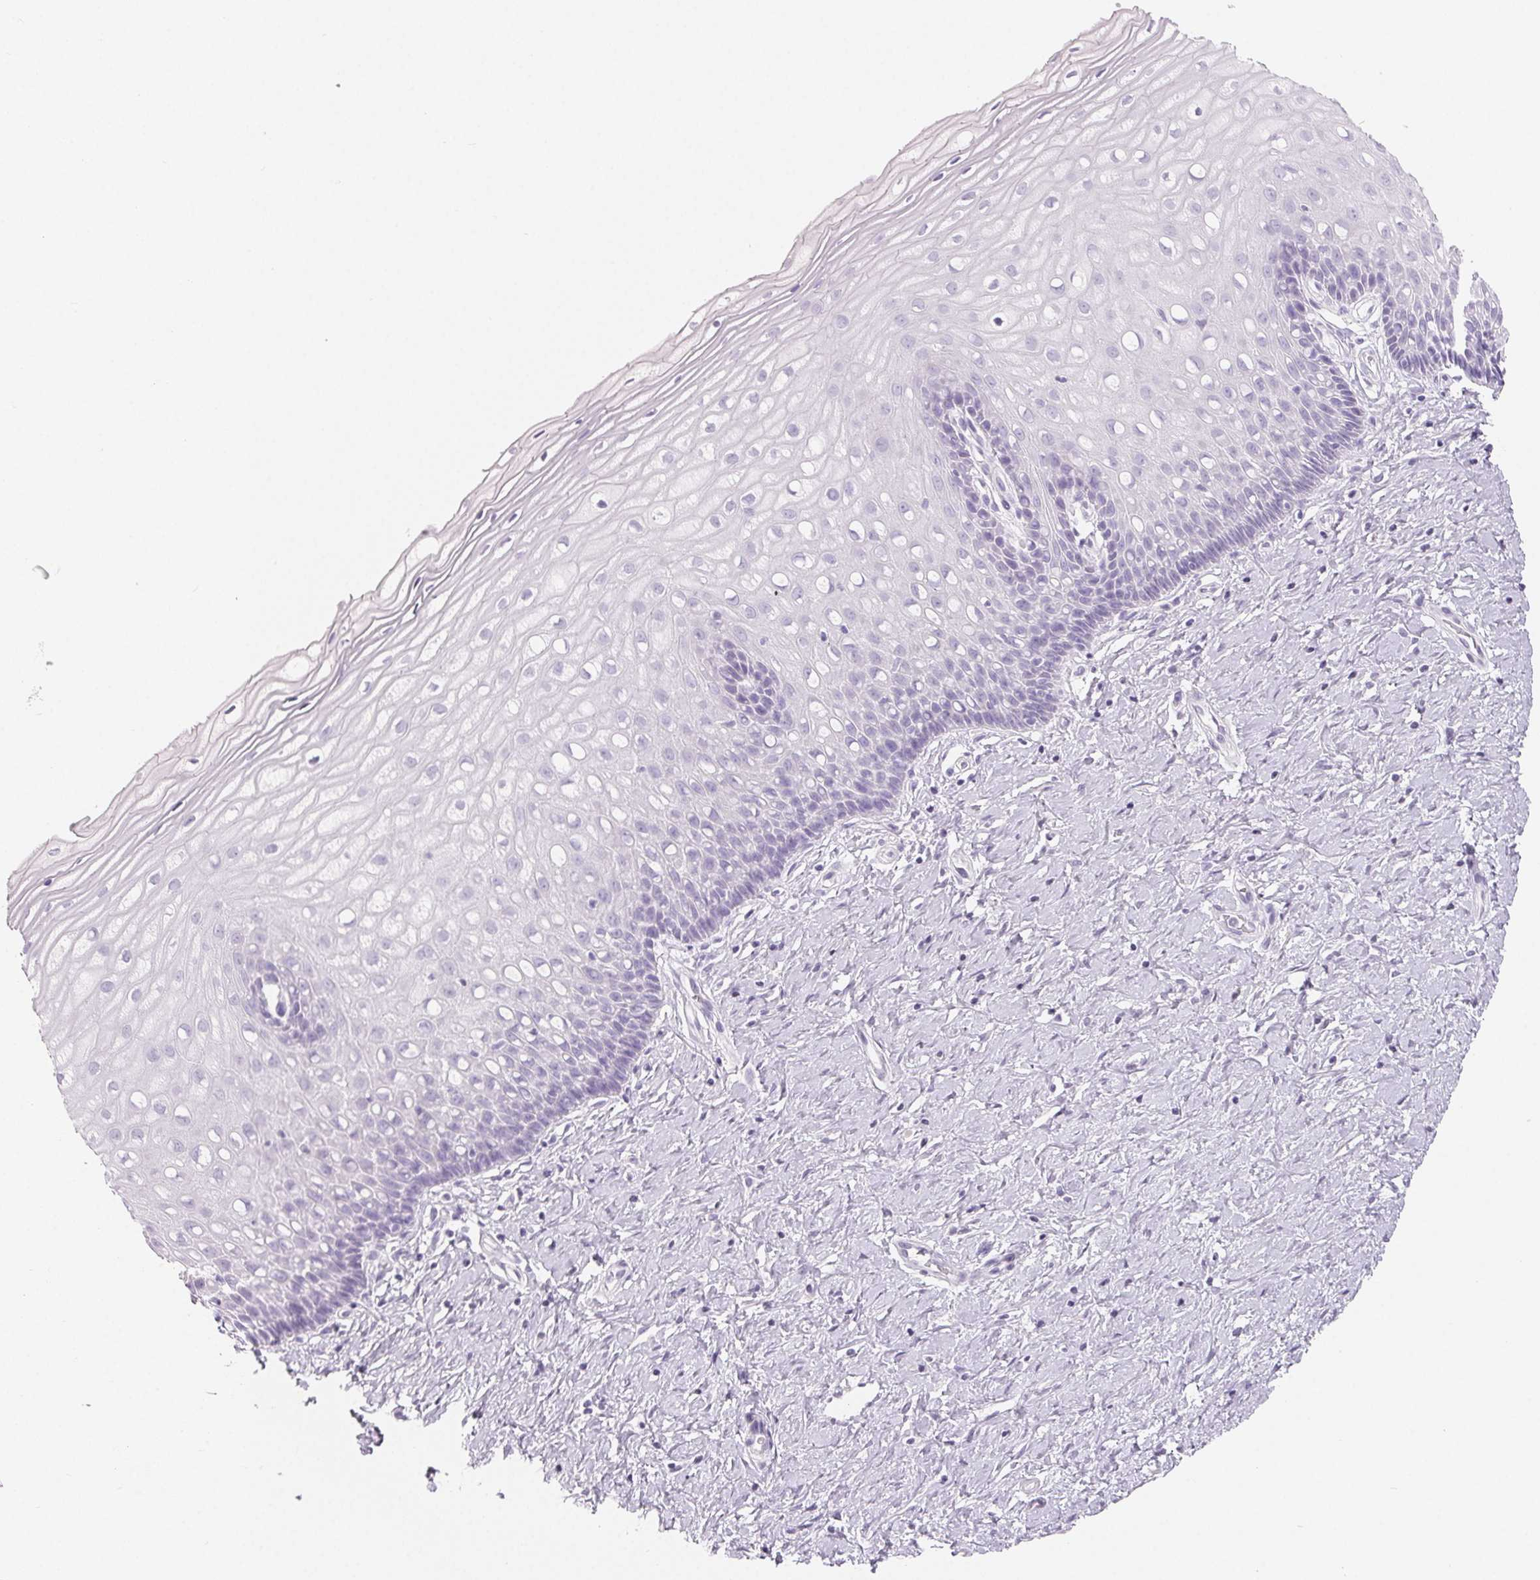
{"staining": {"intensity": "negative", "quantity": "none", "location": "none"}, "tissue": "cervix", "cell_type": "Glandular cells", "image_type": "normal", "snomed": [{"axis": "morphology", "description": "Normal tissue, NOS"}, {"axis": "topography", "description": "Cervix"}], "caption": "Protein analysis of normal cervix displays no significant positivity in glandular cells. The staining is performed using DAB (3,3'-diaminobenzidine) brown chromogen with nuclei counter-stained in using hematoxylin.", "gene": "SPACA5B", "patient": {"sex": "female", "age": 37}}